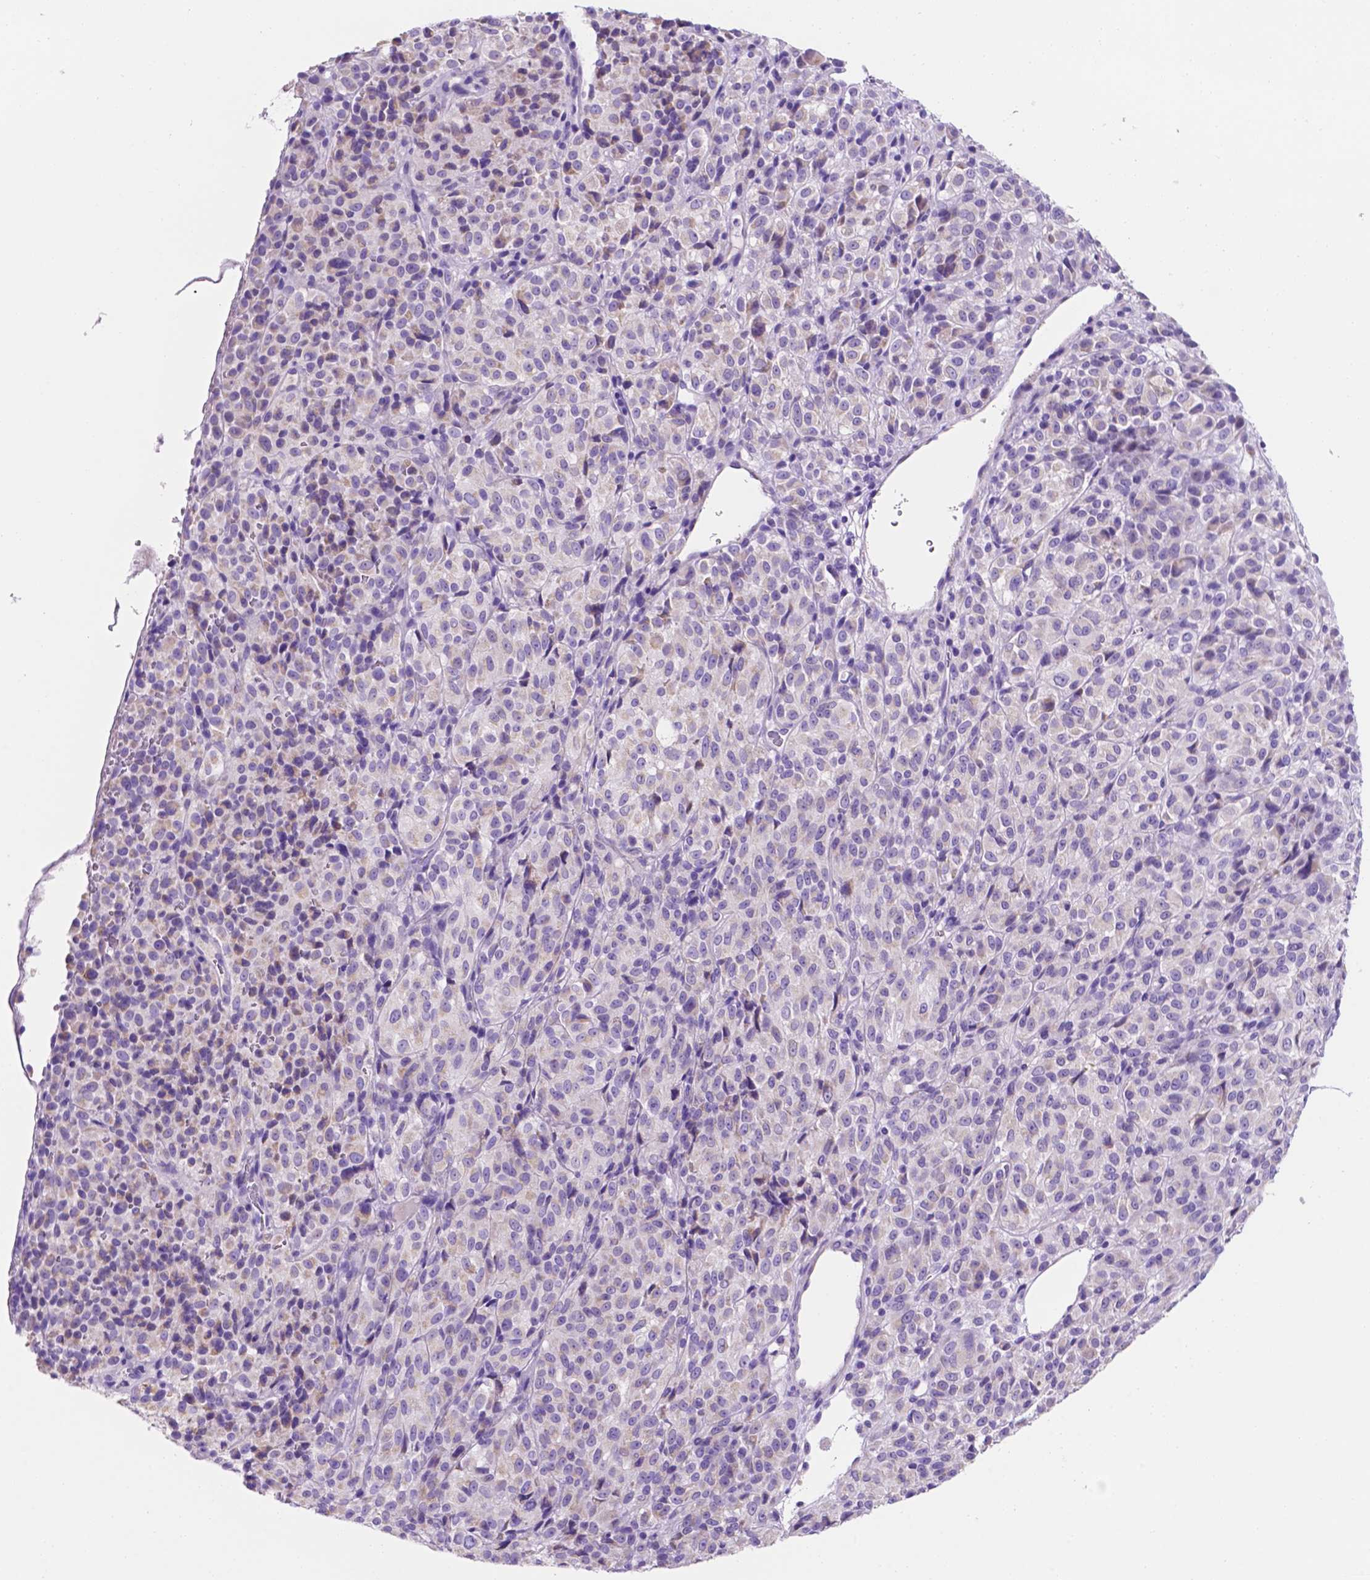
{"staining": {"intensity": "negative", "quantity": "none", "location": "none"}, "tissue": "melanoma", "cell_type": "Tumor cells", "image_type": "cancer", "snomed": [{"axis": "morphology", "description": "Malignant melanoma, Metastatic site"}, {"axis": "topography", "description": "Brain"}], "caption": "Malignant melanoma (metastatic site) was stained to show a protein in brown. There is no significant expression in tumor cells.", "gene": "CEACAM7", "patient": {"sex": "female", "age": 56}}